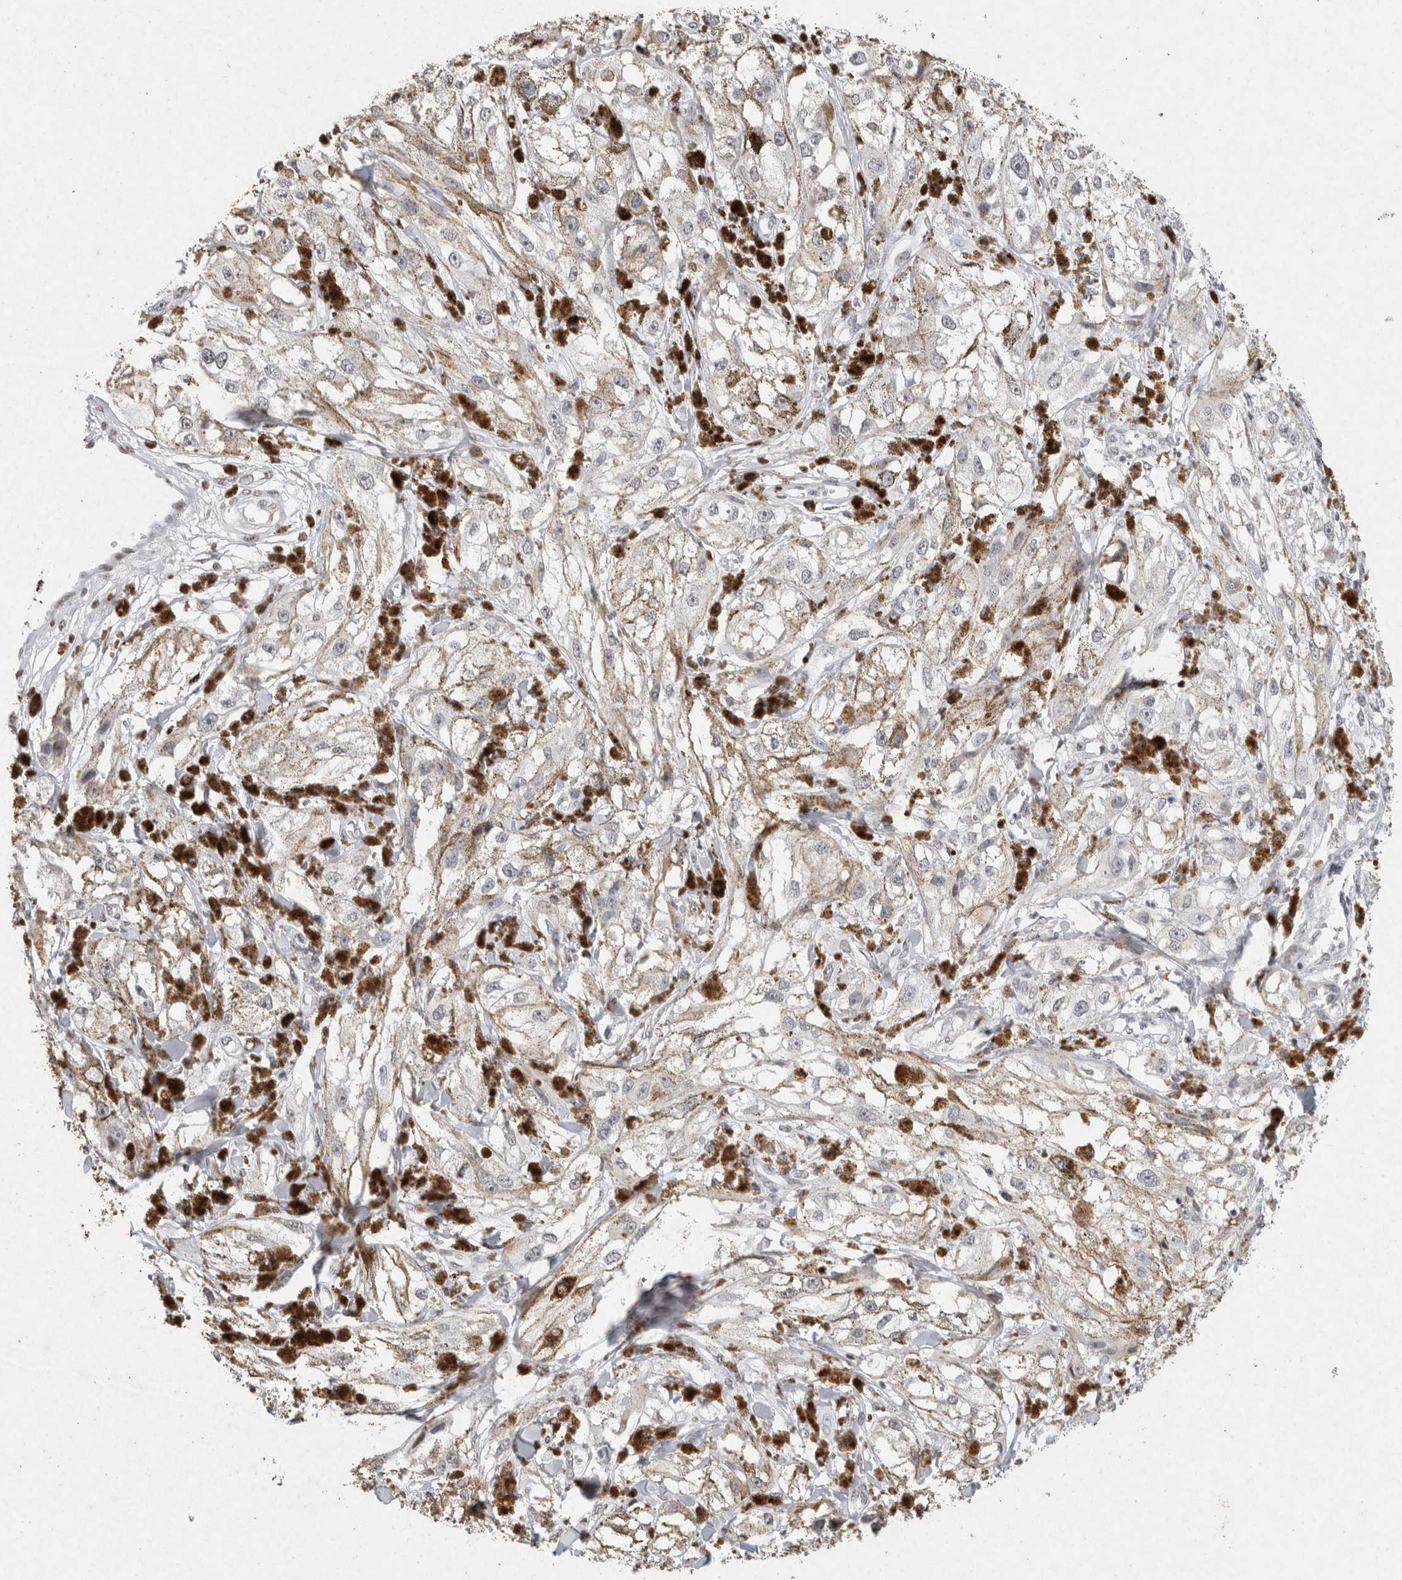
{"staining": {"intensity": "negative", "quantity": "none", "location": "none"}, "tissue": "melanoma", "cell_type": "Tumor cells", "image_type": "cancer", "snomed": [{"axis": "morphology", "description": "Malignant melanoma, NOS"}, {"axis": "topography", "description": "Skin"}], "caption": "Immunohistochemistry of malignant melanoma demonstrates no expression in tumor cells. (DAB immunohistochemistry (IHC) visualized using brightfield microscopy, high magnification).", "gene": "CNTN1", "patient": {"sex": "male", "age": 88}}